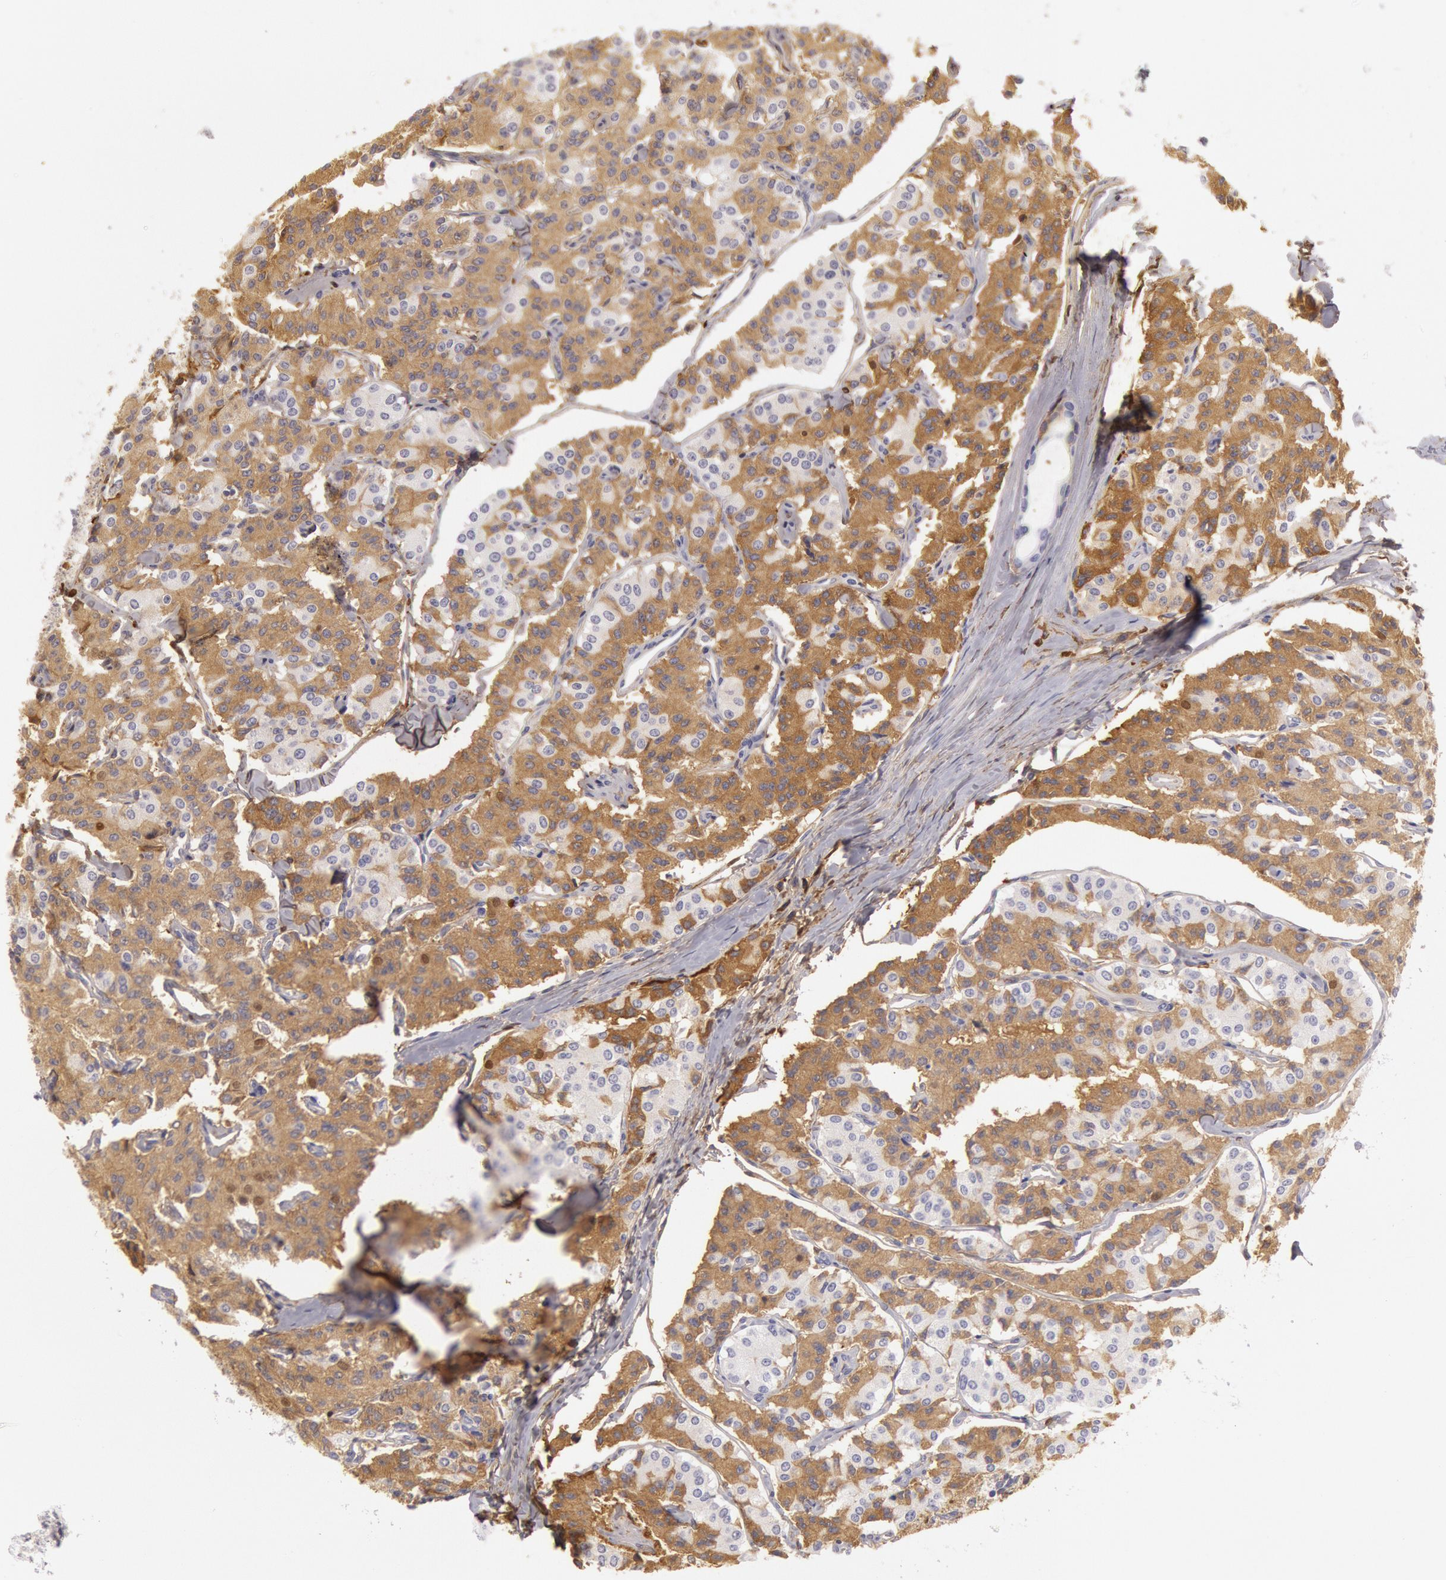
{"staining": {"intensity": "moderate", "quantity": "25%-75%", "location": "cytoplasmic/membranous"}, "tissue": "carcinoid", "cell_type": "Tumor cells", "image_type": "cancer", "snomed": [{"axis": "morphology", "description": "Carcinoid, malignant, NOS"}, {"axis": "topography", "description": "Bronchus"}], "caption": "Immunohistochemical staining of human carcinoid shows medium levels of moderate cytoplasmic/membranous positivity in about 25%-75% of tumor cells.", "gene": "IGHG1", "patient": {"sex": "male", "age": 55}}